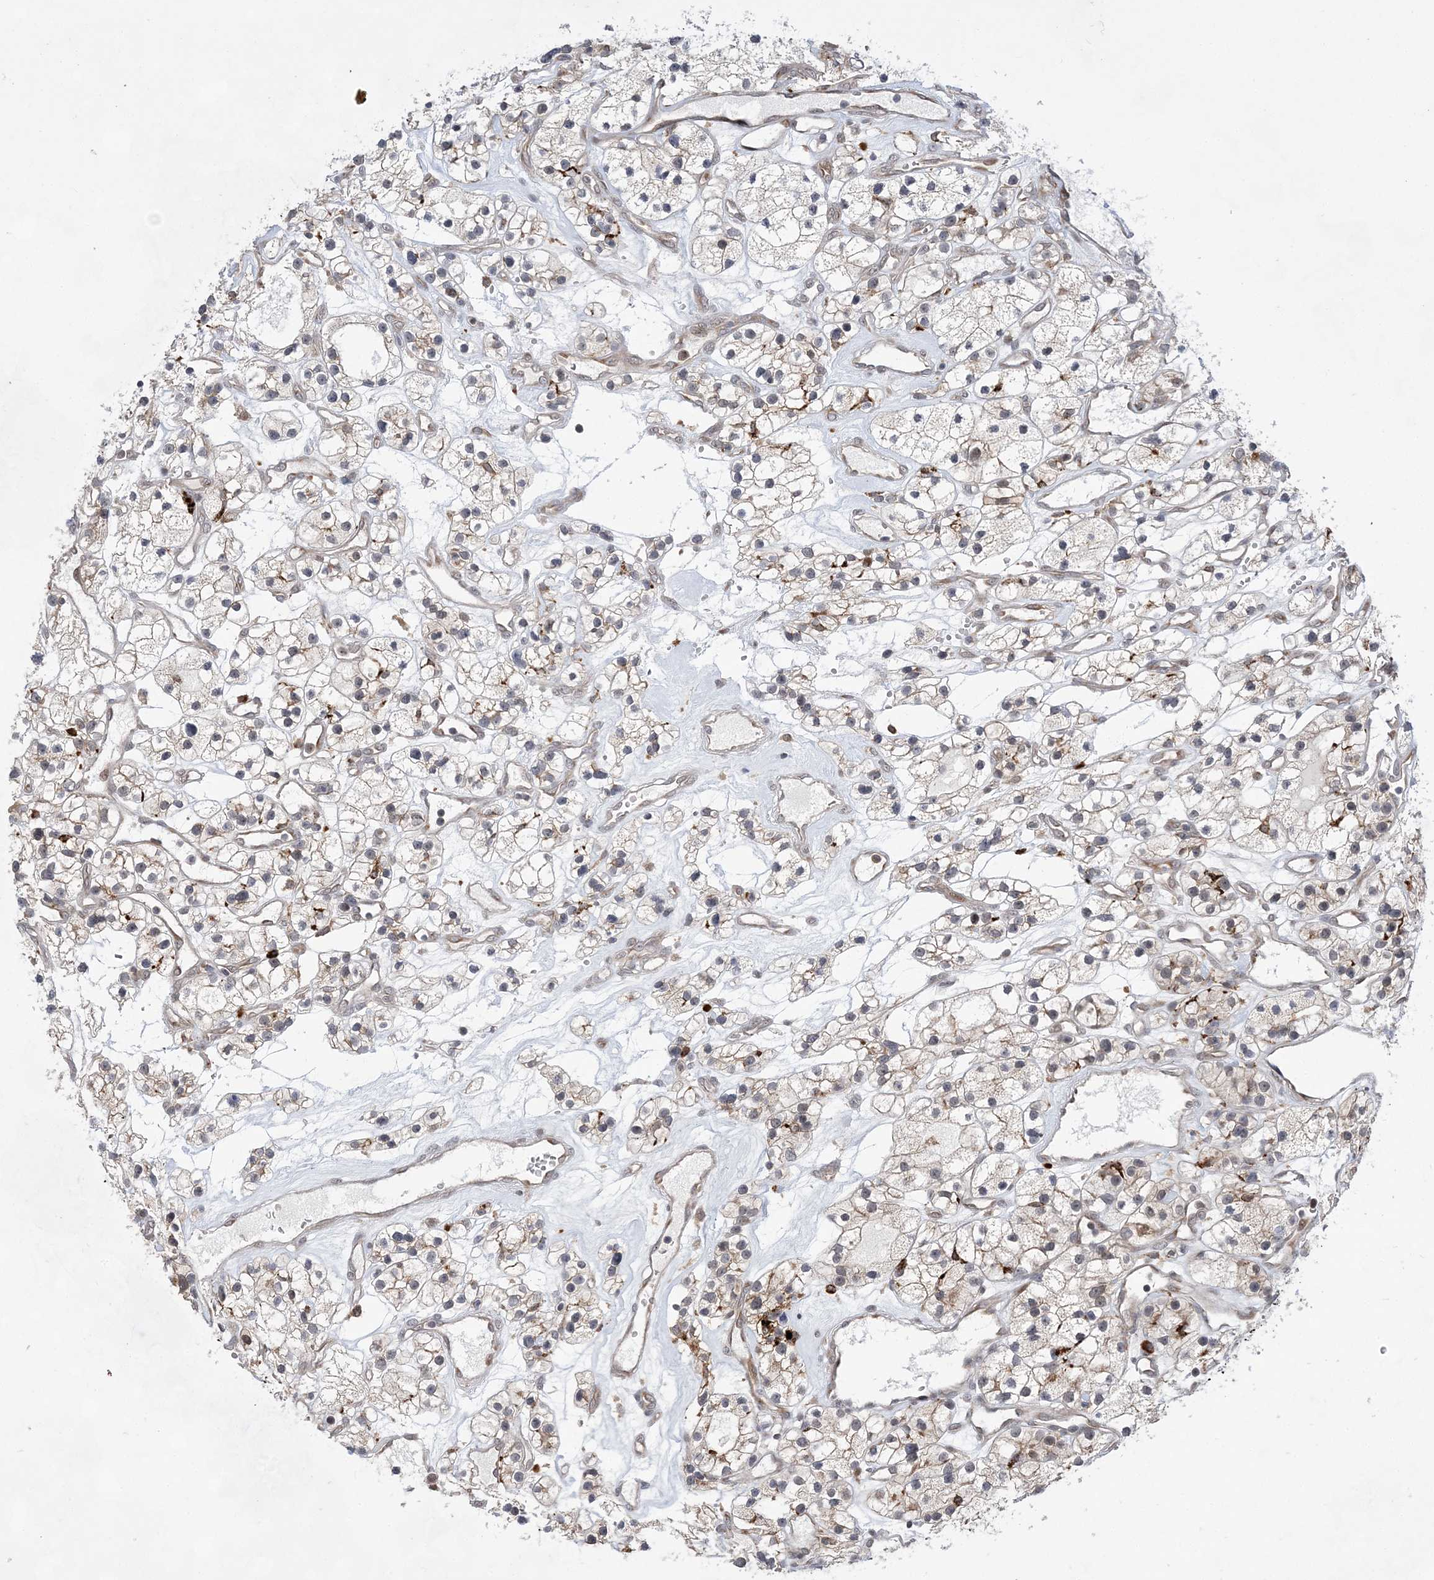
{"staining": {"intensity": "weak", "quantity": "<25%", "location": "cytoplasmic/membranous"}, "tissue": "renal cancer", "cell_type": "Tumor cells", "image_type": "cancer", "snomed": [{"axis": "morphology", "description": "Adenocarcinoma, NOS"}, {"axis": "topography", "description": "Kidney"}], "caption": "Tumor cells are negative for brown protein staining in adenocarcinoma (renal). (DAB (3,3'-diaminobenzidine) IHC with hematoxylin counter stain).", "gene": "ANAPC15", "patient": {"sex": "female", "age": 57}}